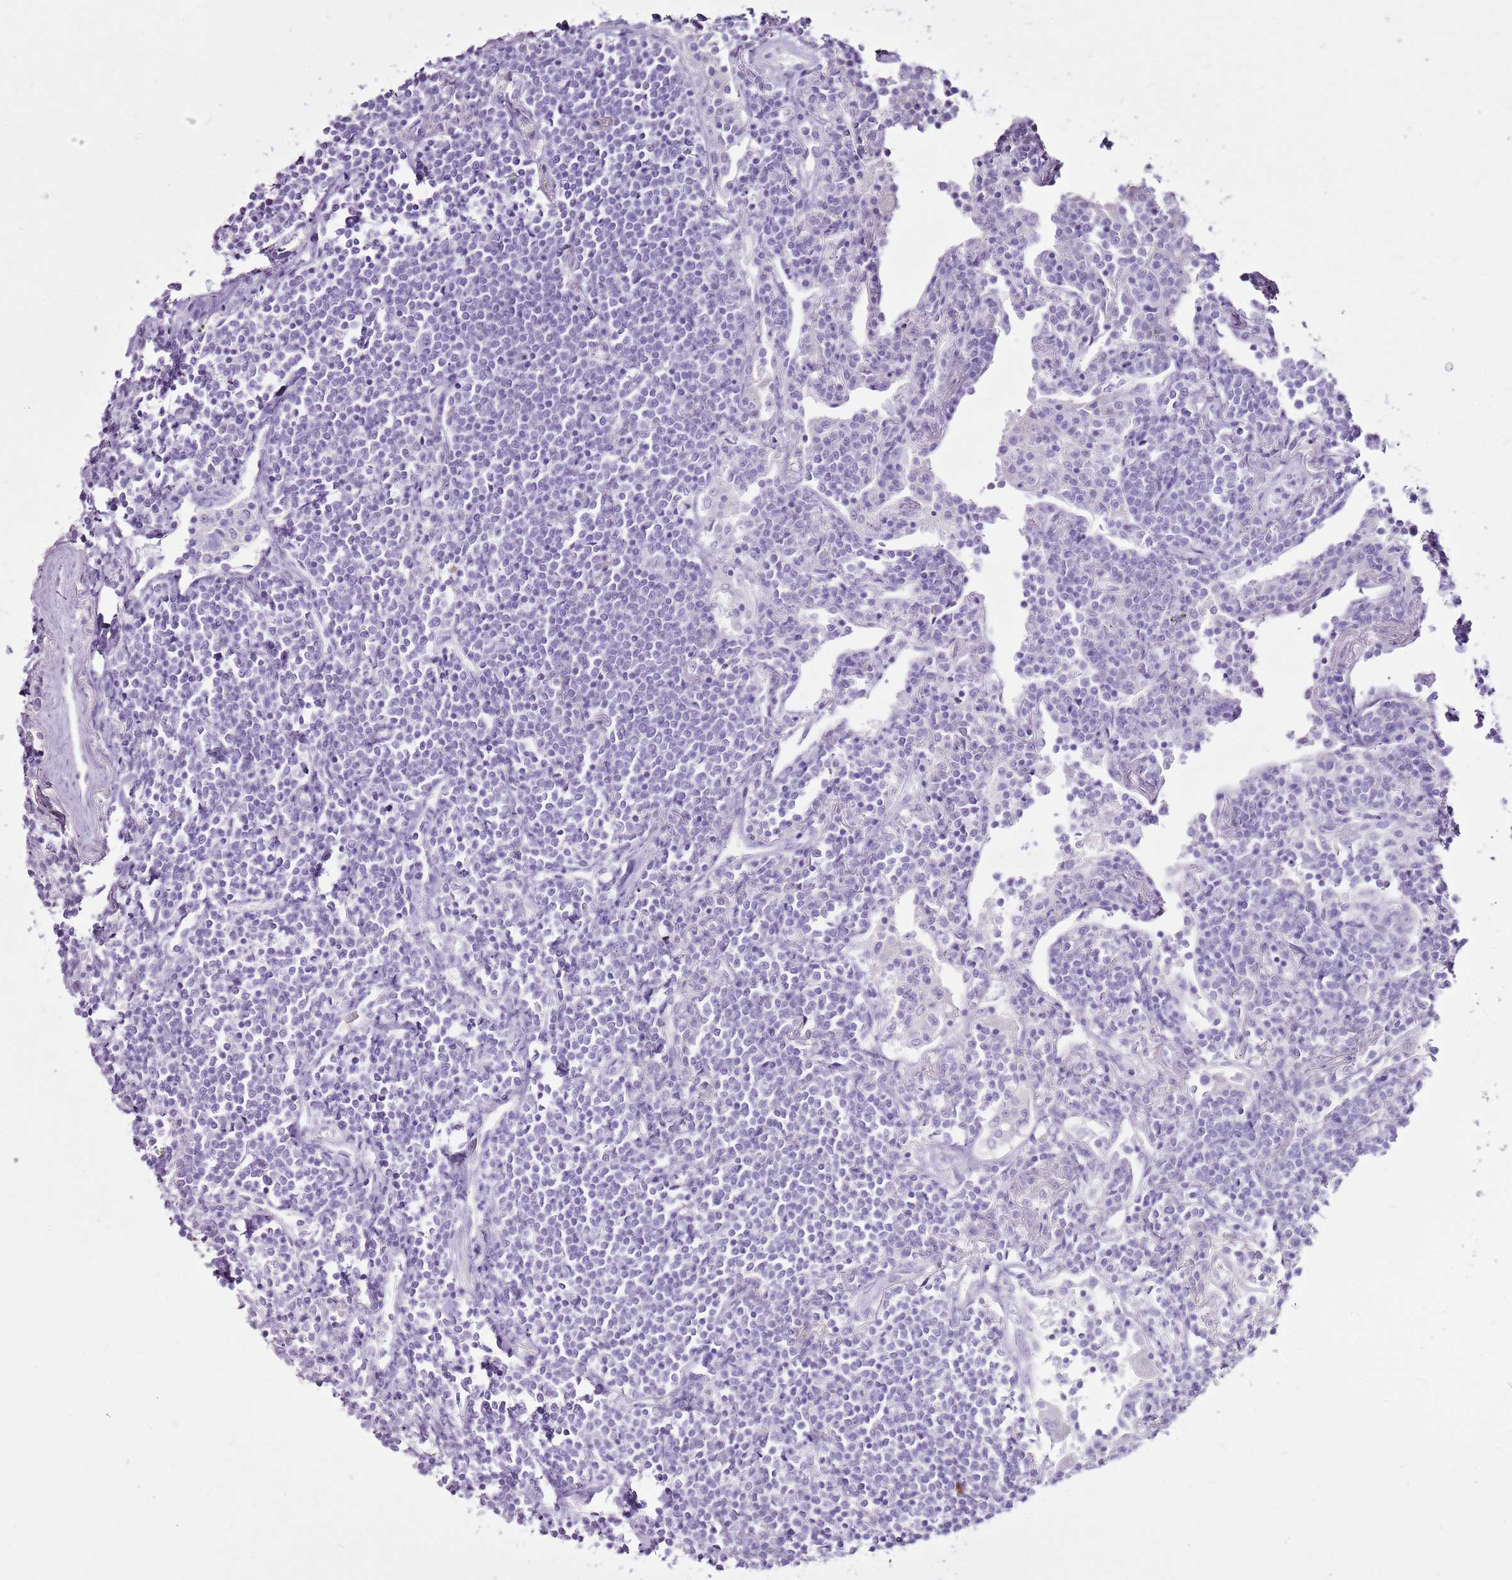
{"staining": {"intensity": "negative", "quantity": "none", "location": "none"}, "tissue": "lymphoma", "cell_type": "Tumor cells", "image_type": "cancer", "snomed": [{"axis": "morphology", "description": "Malignant lymphoma, non-Hodgkin's type, Low grade"}, {"axis": "topography", "description": "Lung"}], "caption": "Immunohistochemical staining of lymphoma displays no significant expression in tumor cells.", "gene": "CNFN", "patient": {"sex": "female", "age": 71}}